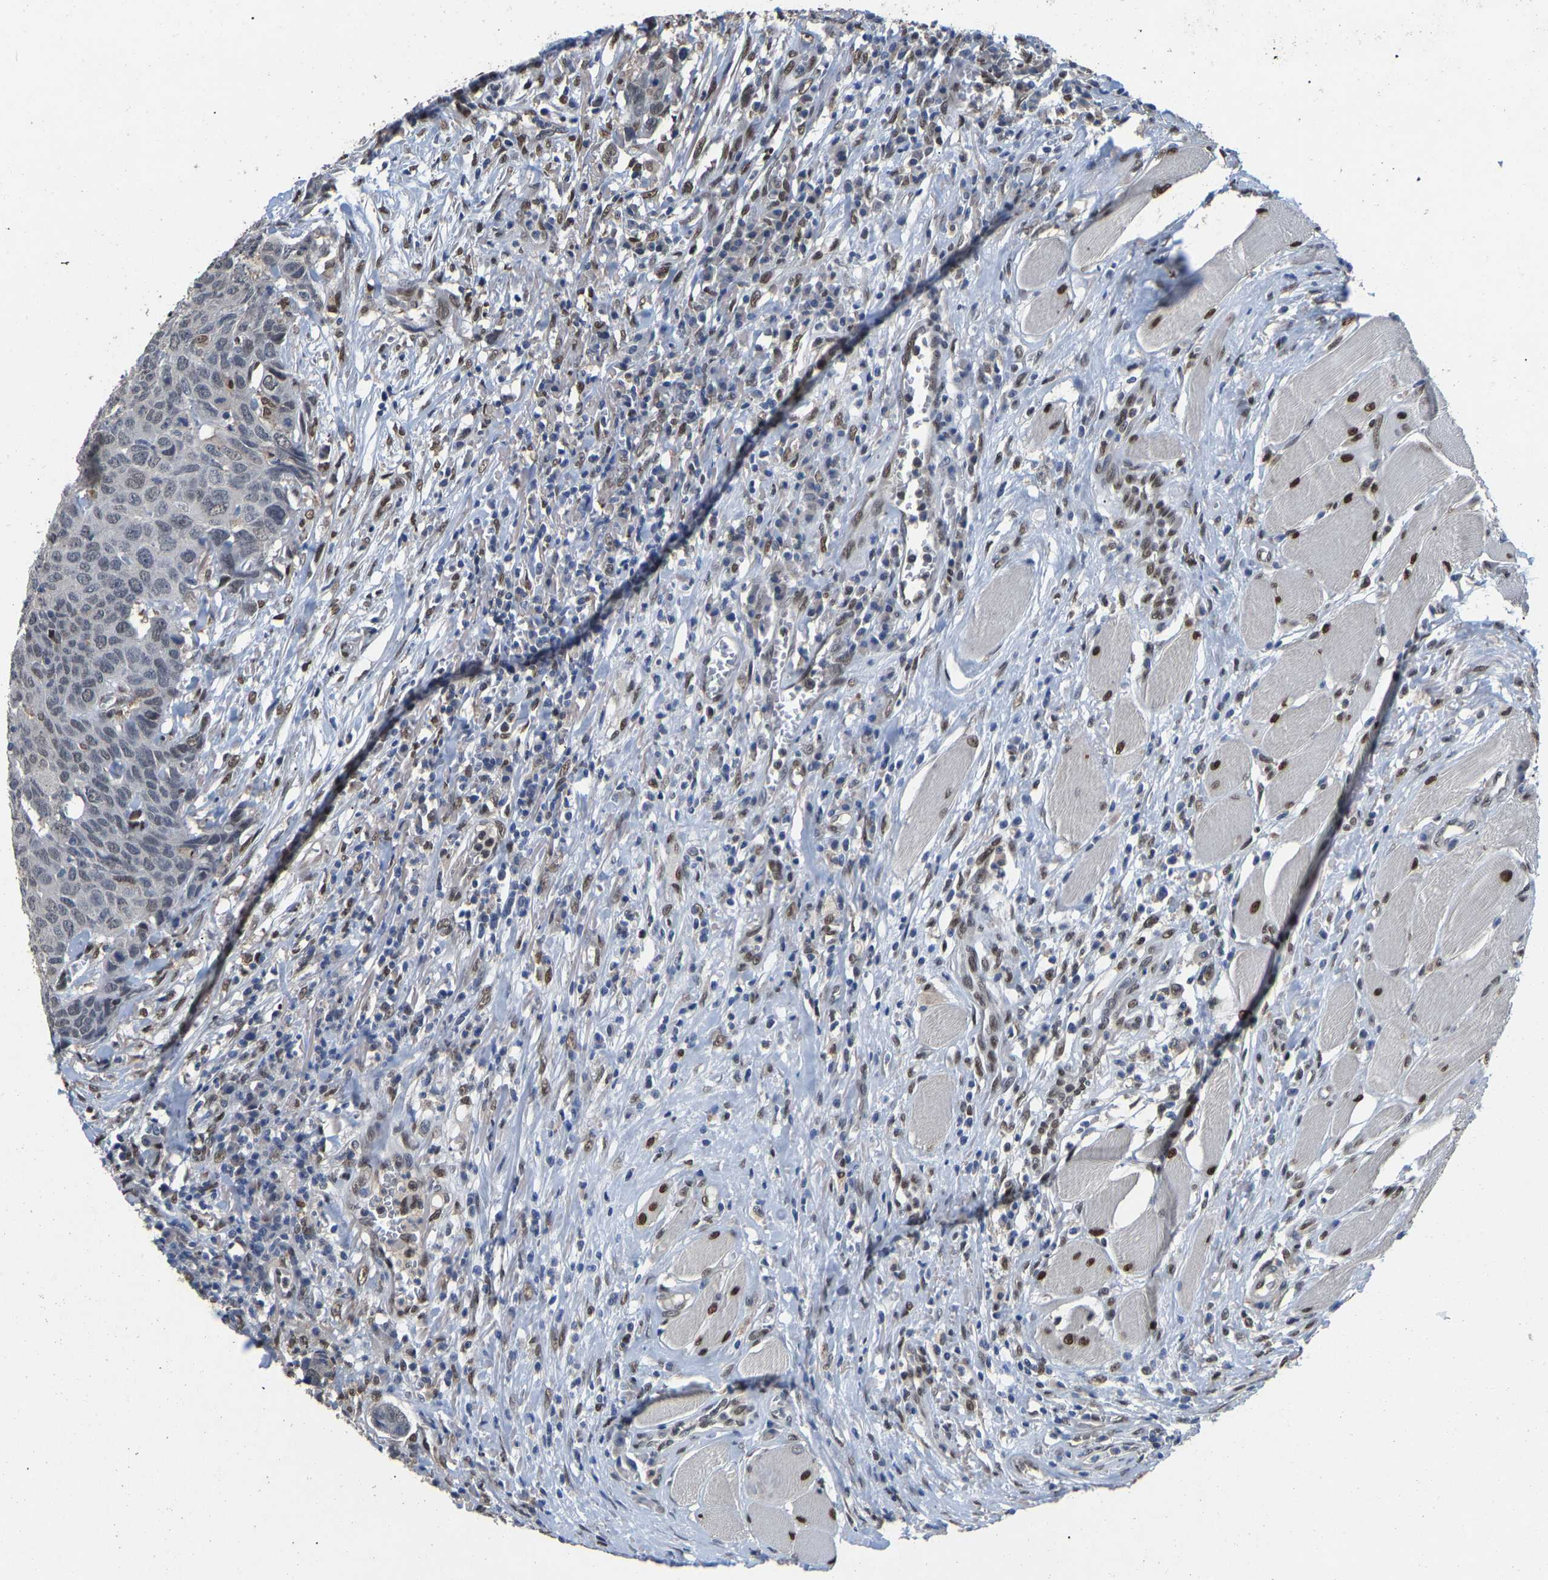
{"staining": {"intensity": "weak", "quantity": "25%-75%", "location": "nuclear"}, "tissue": "head and neck cancer", "cell_type": "Tumor cells", "image_type": "cancer", "snomed": [{"axis": "morphology", "description": "Squamous cell carcinoma, NOS"}, {"axis": "topography", "description": "Head-Neck"}], "caption": "Head and neck cancer (squamous cell carcinoma) stained with a brown dye shows weak nuclear positive positivity in approximately 25%-75% of tumor cells.", "gene": "QKI", "patient": {"sex": "male", "age": 66}}